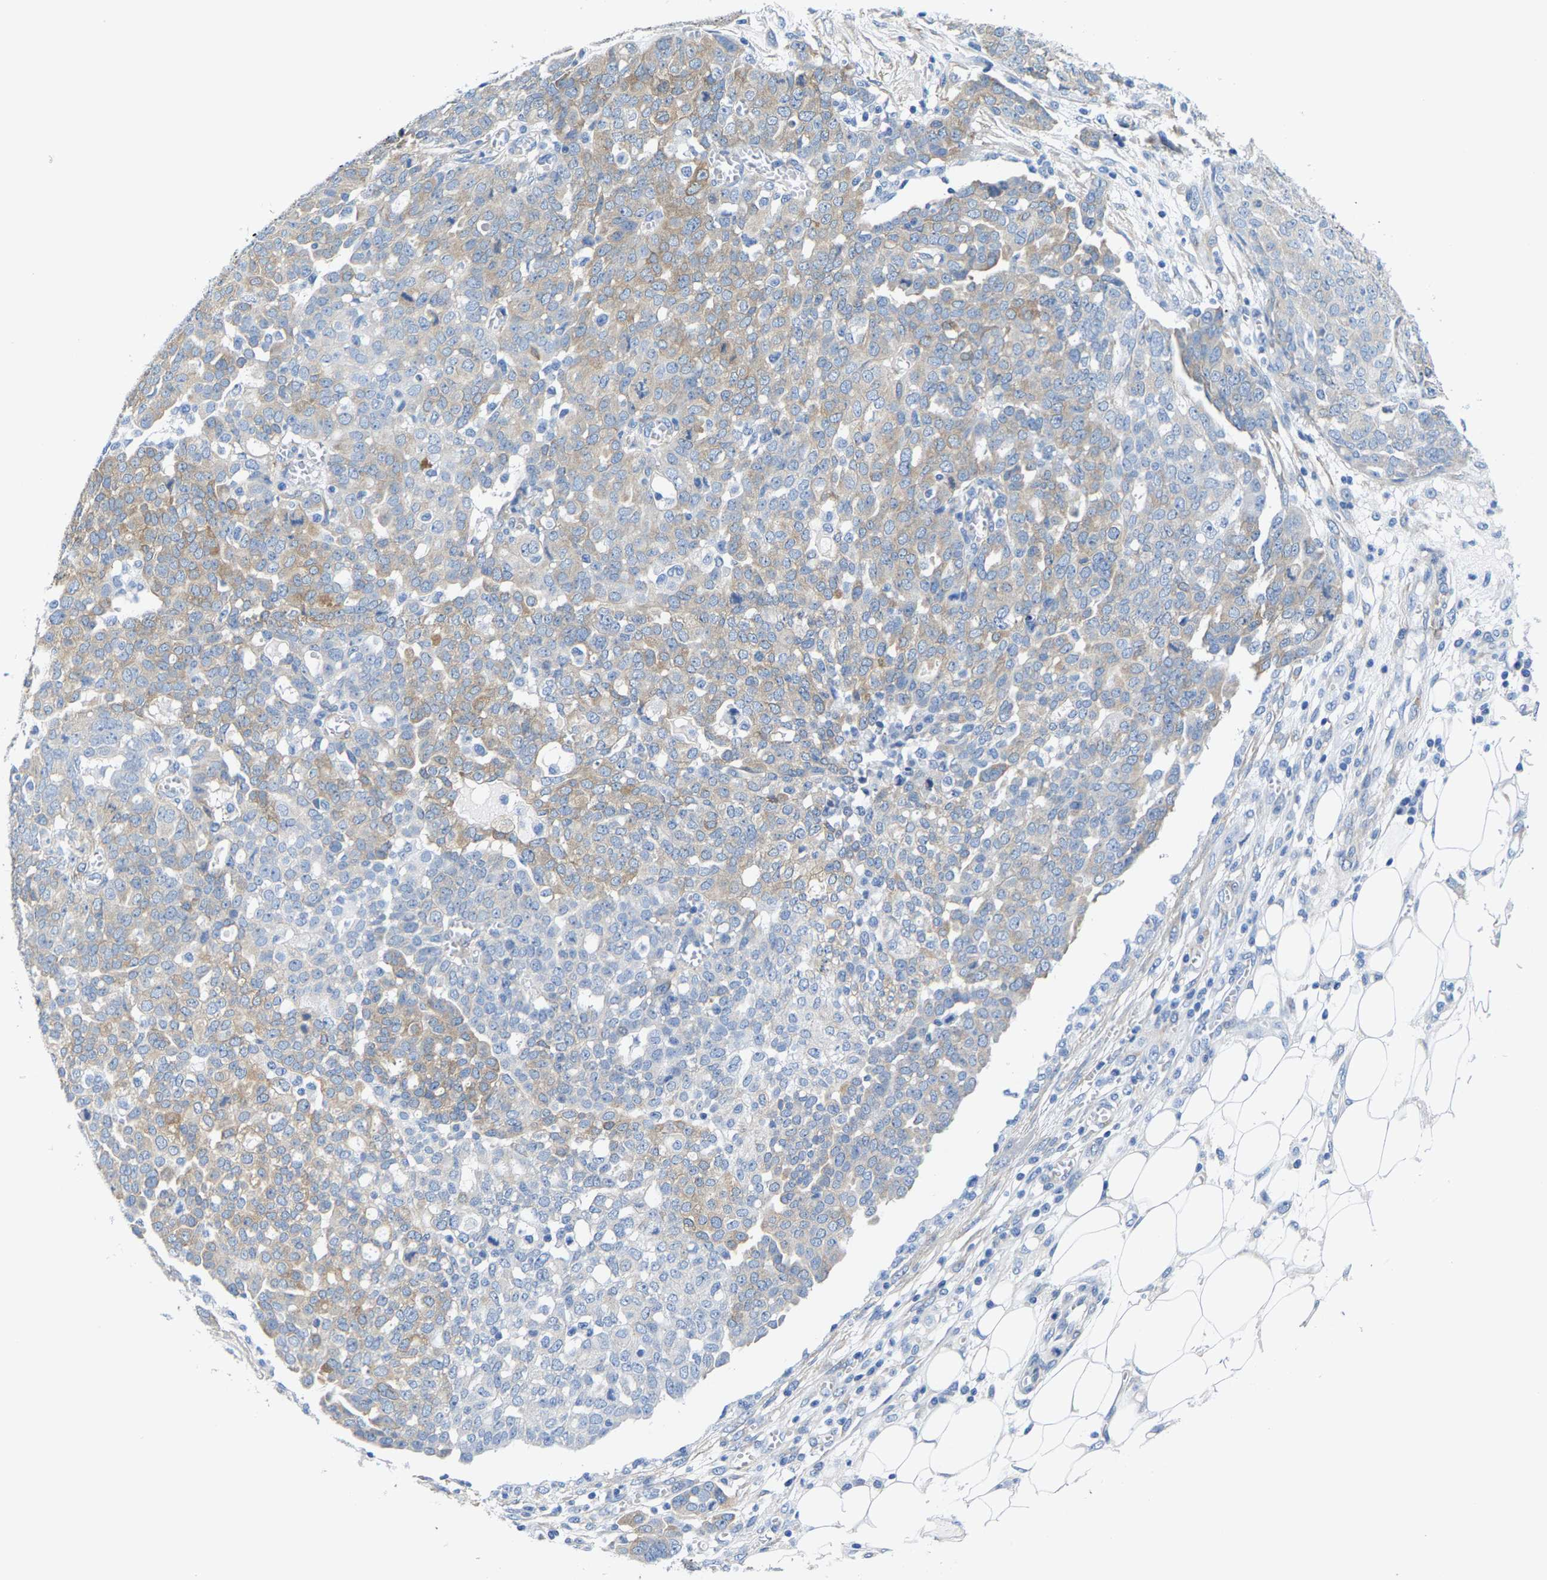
{"staining": {"intensity": "weak", "quantity": "25%-75%", "location": "cytoplasmic/membranous"}, "tissue": "ovarian cancer", "cell_type": "Tumor cells", "image_type": "cancer", "snomed": [{"axis": "morphology", "description": "Cystadenocarcinoma, serous, NOS"}, {"axis": "topography", "description": "Soft tissue"}, {"axis": "topography", "description": "Ovary"}], "caption": "This photomicrograph reveals immunohistochemistry (IHC) staining of human serous cystadenocarcinoma (ovarian), with low weak cytoplasmic/membranous expression in approximately 25%-75% of tumor cells.", "gene": "DSCAM", "patient": {"sex": "female", "age": 57}}